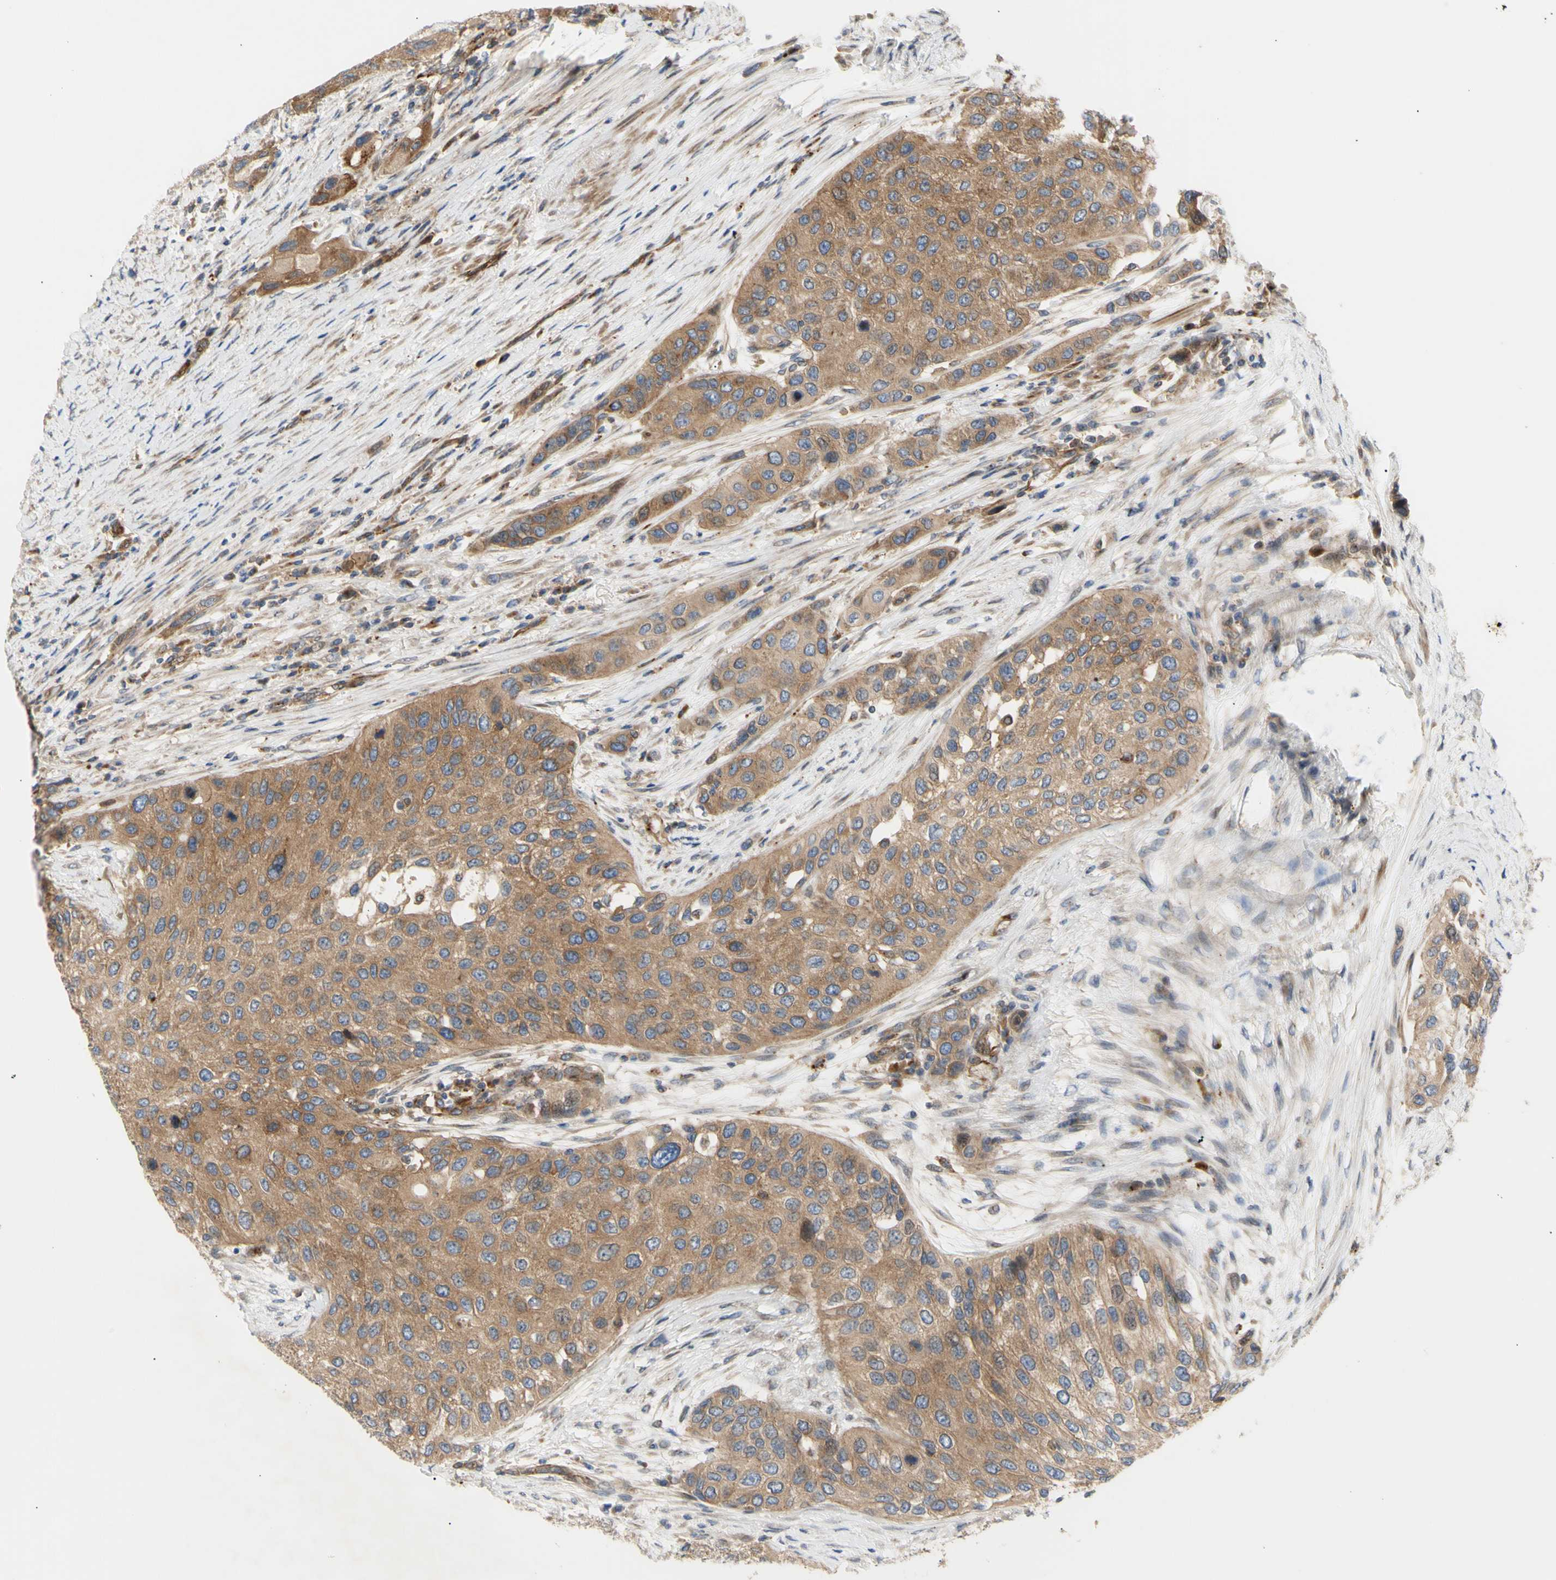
{"staining": {"intensity": "moderate", "quantity": ">75%", "location": "cytoplasmic/membranous"}, "tissue": "urothelial cancer", "cell_type": "Tumor cells", "image_type": "cancer", "snomed": [{"axis": "morphology", "description": "Urothelial carcinoma, High grade"}, {"axis": "topography", "description": "Urinary bladder"}], "caption": "Moderate cytoplasmic/membranous protein positivity is present in approximately >75% of tumor cells in urothelial carcinoma (high-grade).", "gene": "TUBG2", "patient": {"sex": "female", "age": 56}}